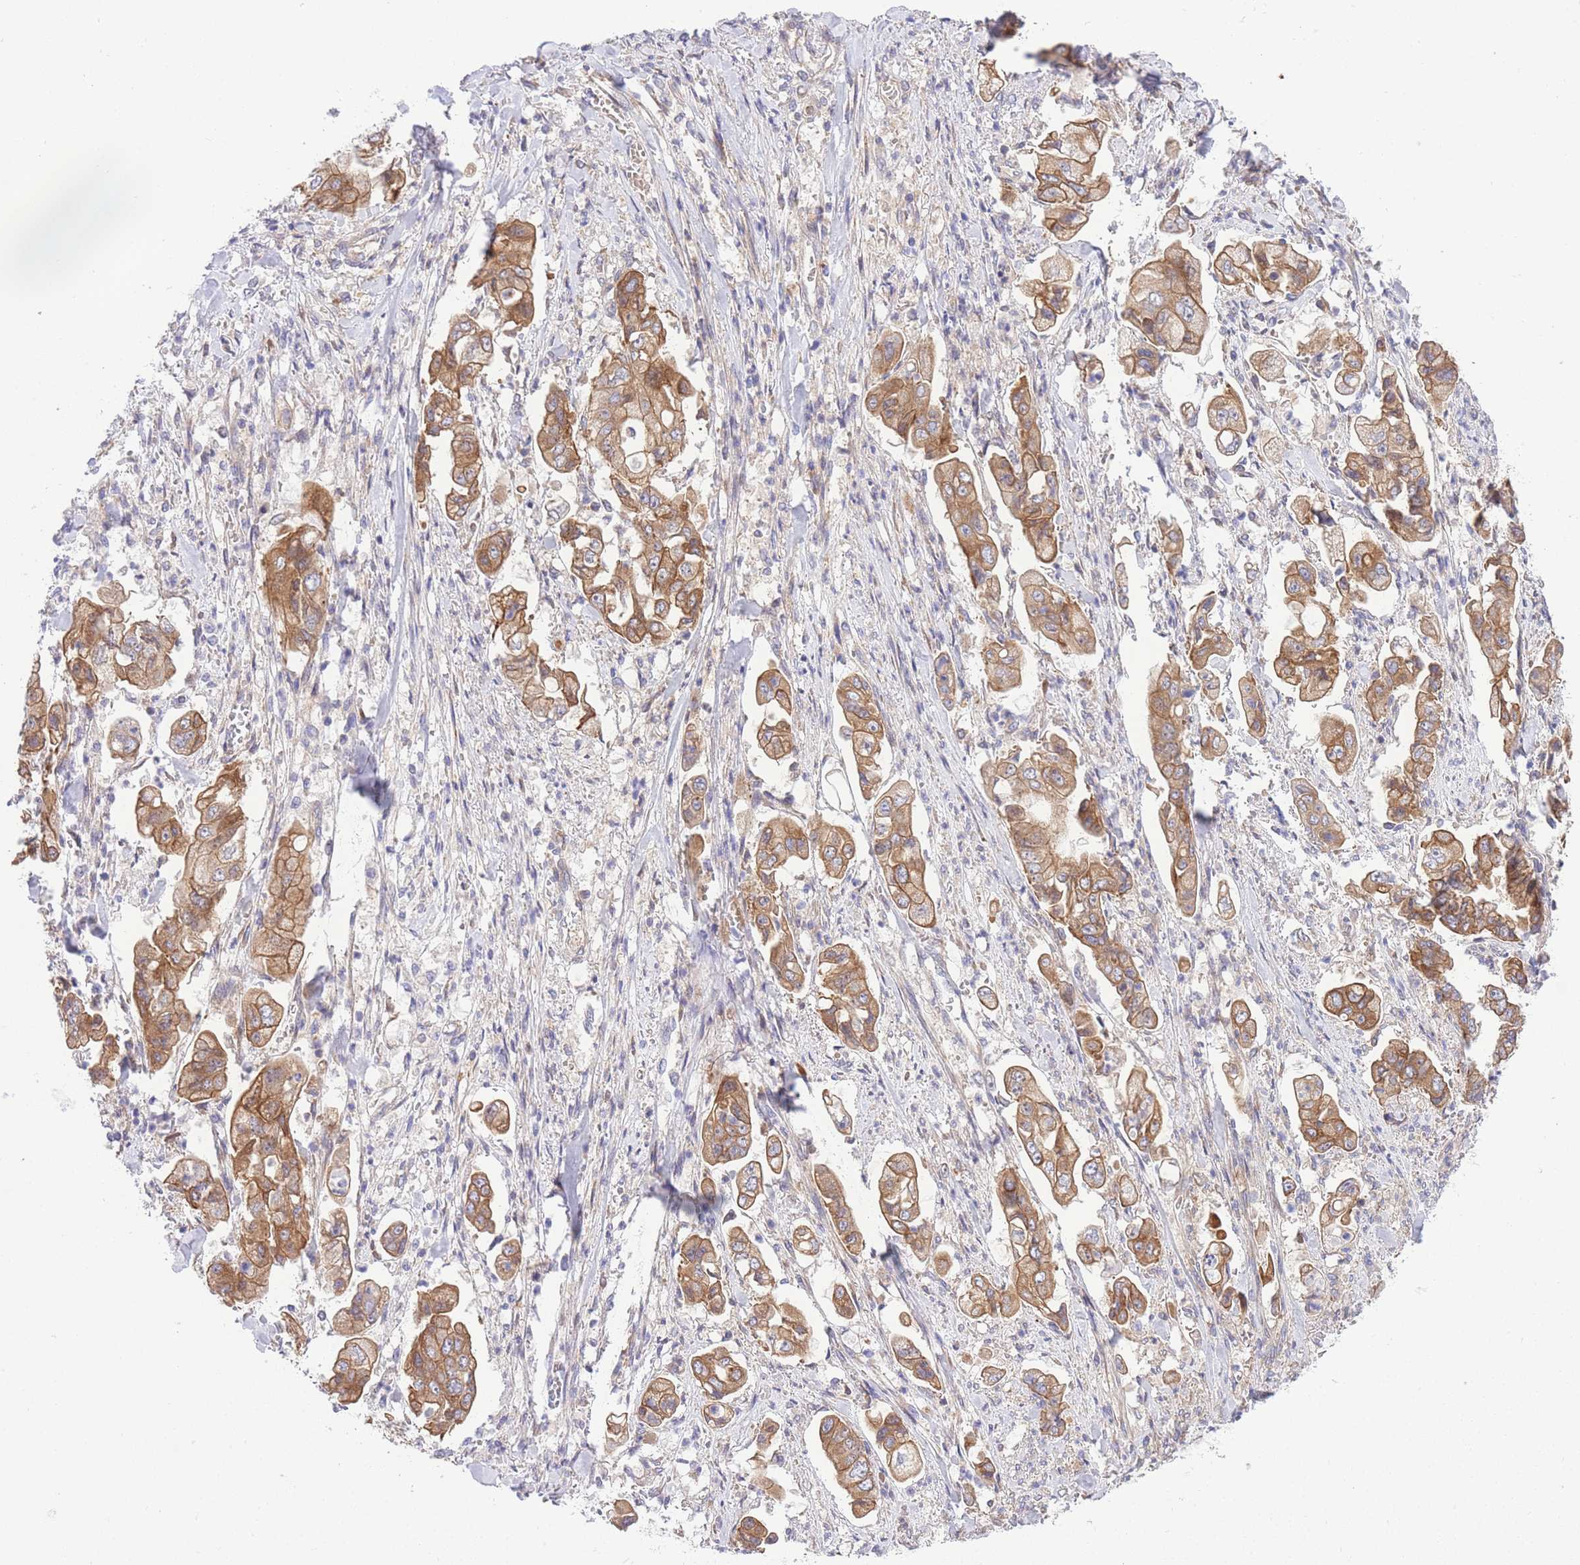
{"staining": {"intensity": "strong", "quantity": ">75%", "location": "cytoplasmic/membranous"}, "tissue": "stomach cancer", "cell_type": "Tumor cells", "image_type": "cancer", "snomed": [{"axis": "morphology", "description": "Adenocarcinoma, NOS"}, {"axis": "topography", "description": "Stomach"}], "caption": "Stomach adenocarcinoma was stained to show a protein in brown. There is high levels of strong cytoplasmic/membranous positivity in approximately >75% of tumor cells. (DAB (3,3'-diaminobenzidine) = brown stain, brightfield microscopy at high magnification).", "gene": "EIF2B2", "patient": {"sex": "male", "age": 62}}